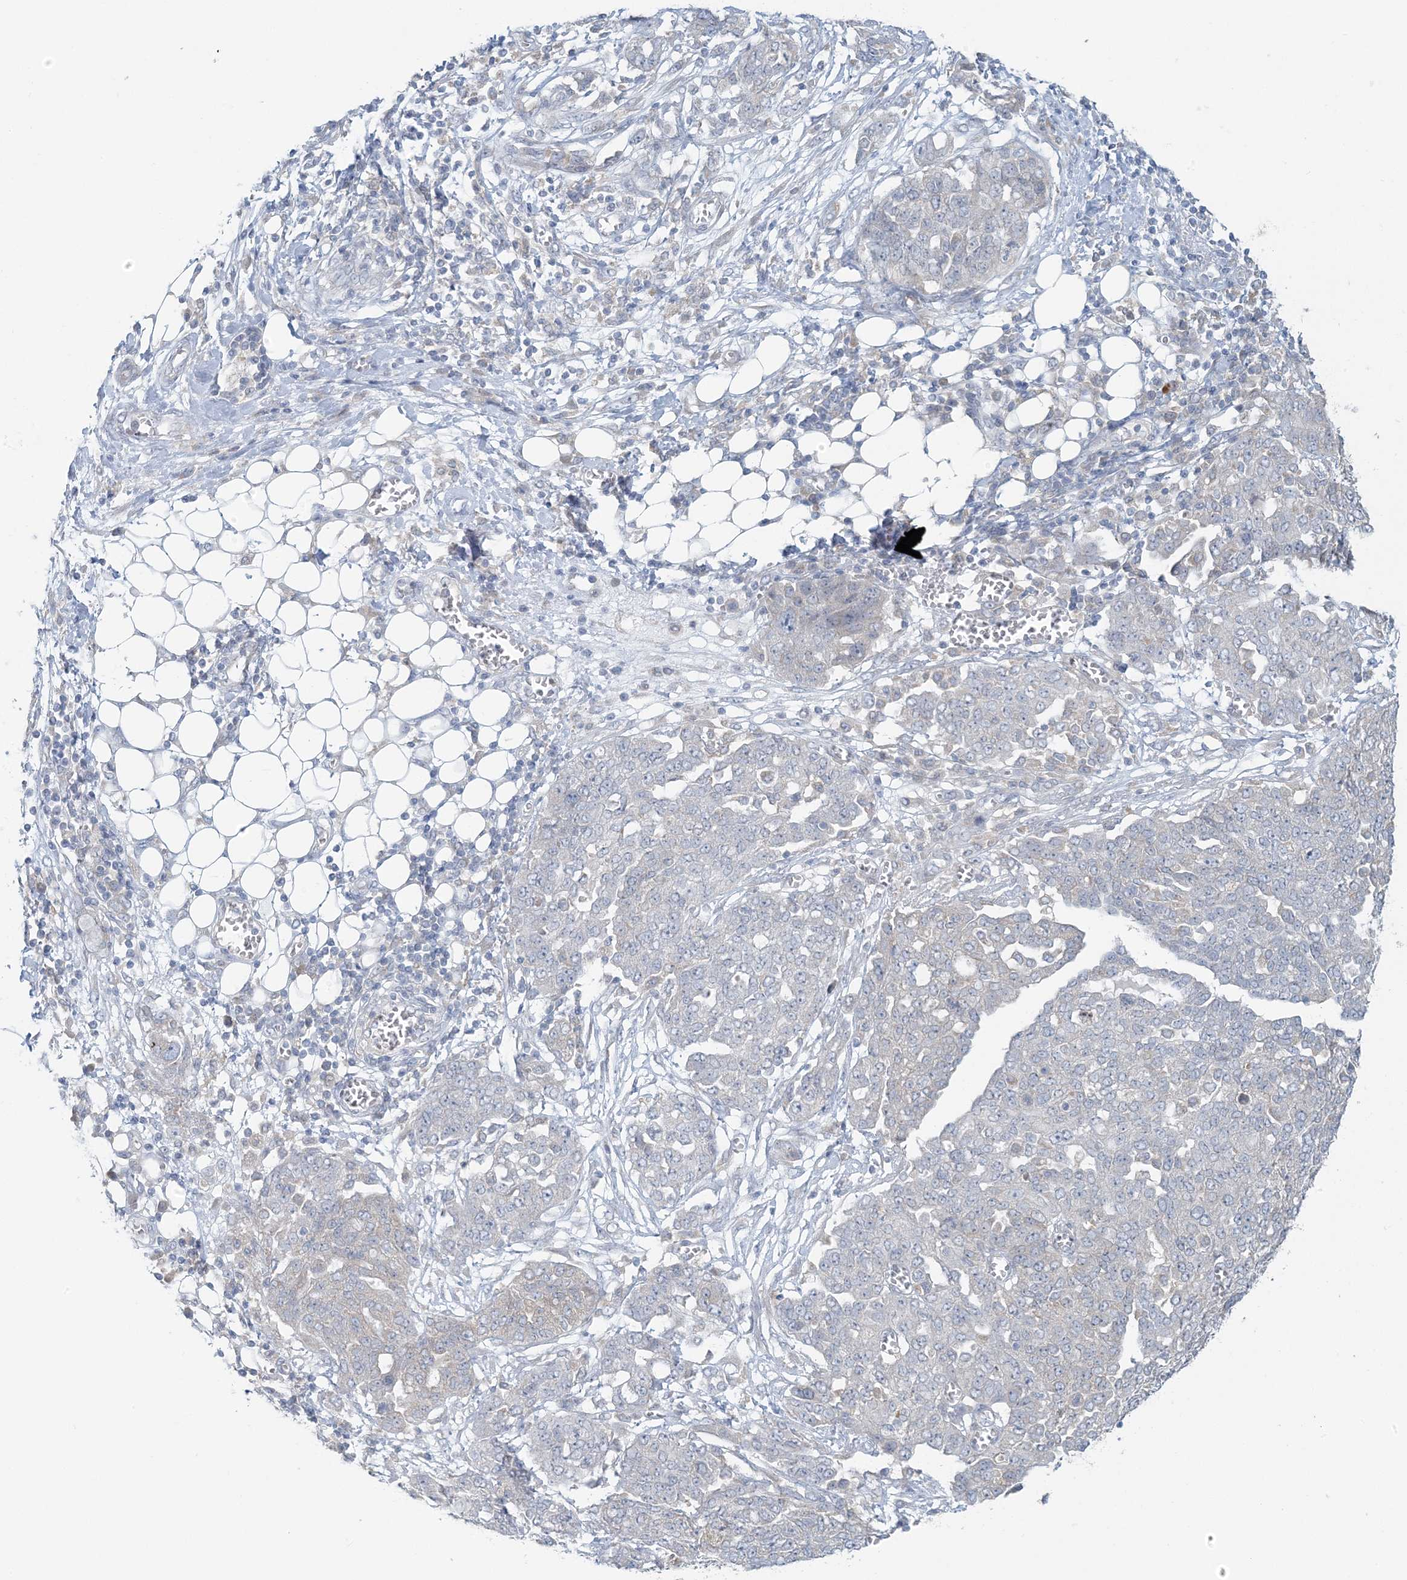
{"staining": {"intensity": "negative", "quantity": "none", "location": "none"}, "tissue": "ovarian cancer", "cell_type": "Tumor cells", "image_type": "cancer", "snomed": [{"axis": "morphology", "description": "Cystadenocarcinoma, serous, NOS"}, {"axis": "topography", "description": "Soft tissue"}, {"axis": "topography", "description": "Ovary"}], "caption": "An image of ovarian cancer (serous cystadenocarcinoma) stained for a protein demonstrates no brown staining in tumor cells.", "gene": "EEFSEC", "patient": {"sex": "female", "age": 57}}